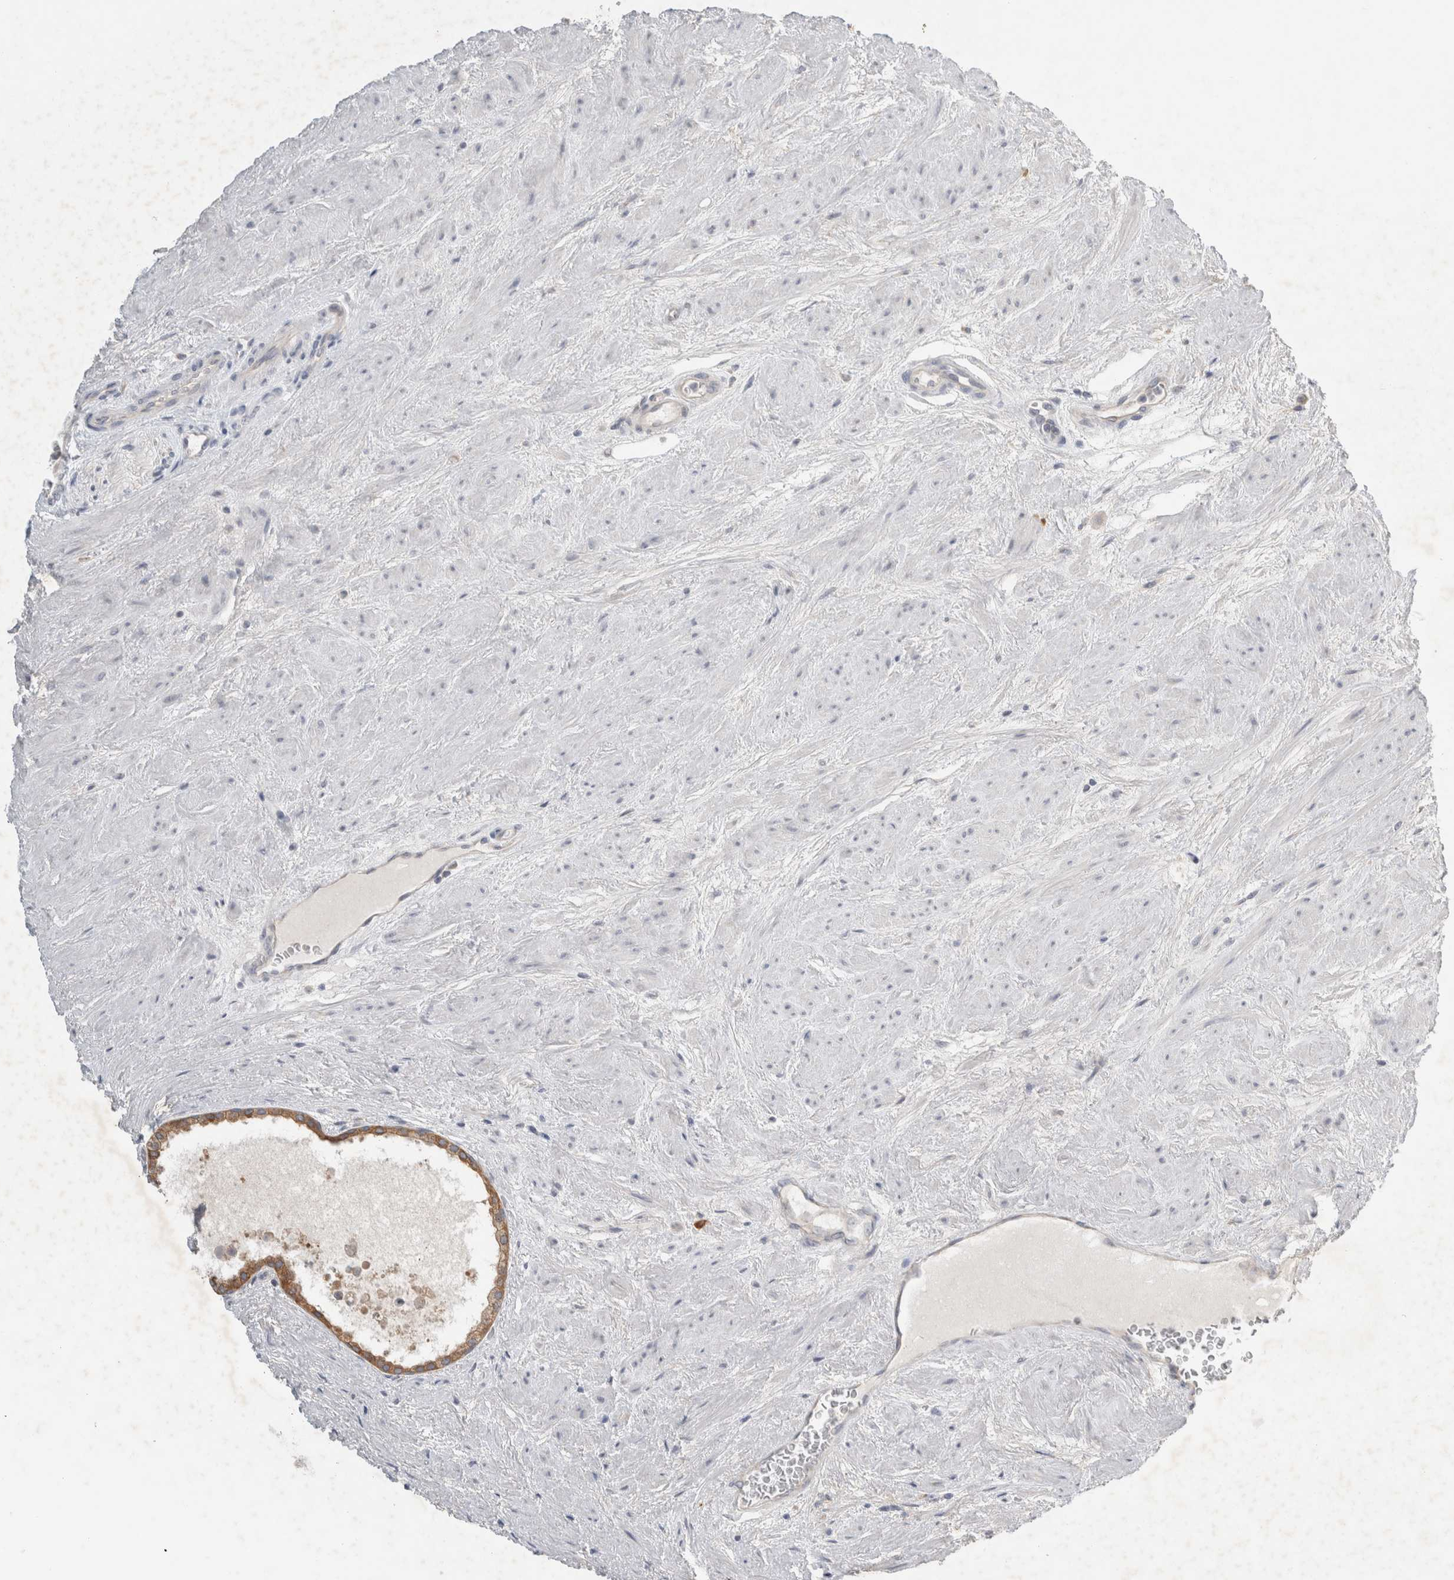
{"staining": {"intensity": "moderate", "quantity": ">75%", "location": "cytoplasmic/membranous"}, "tissue": "prostate cancer", "cell_type": "Tumor cells", "image_type": "cancer", "snomed": [{"axis": "morphology", "description": "Adenocarcinoma, High grade"}, {"axis": "topography", "description": "Prostate"}], "caption": "Immunohistochemical staining of human prostate cancer displays medium levels of moderate cytoplasmic/membranous positivity in approximately >75% of tumor cells.", "gene": "NEDD4L", "patient": {"sex": "male", "age": 70}}